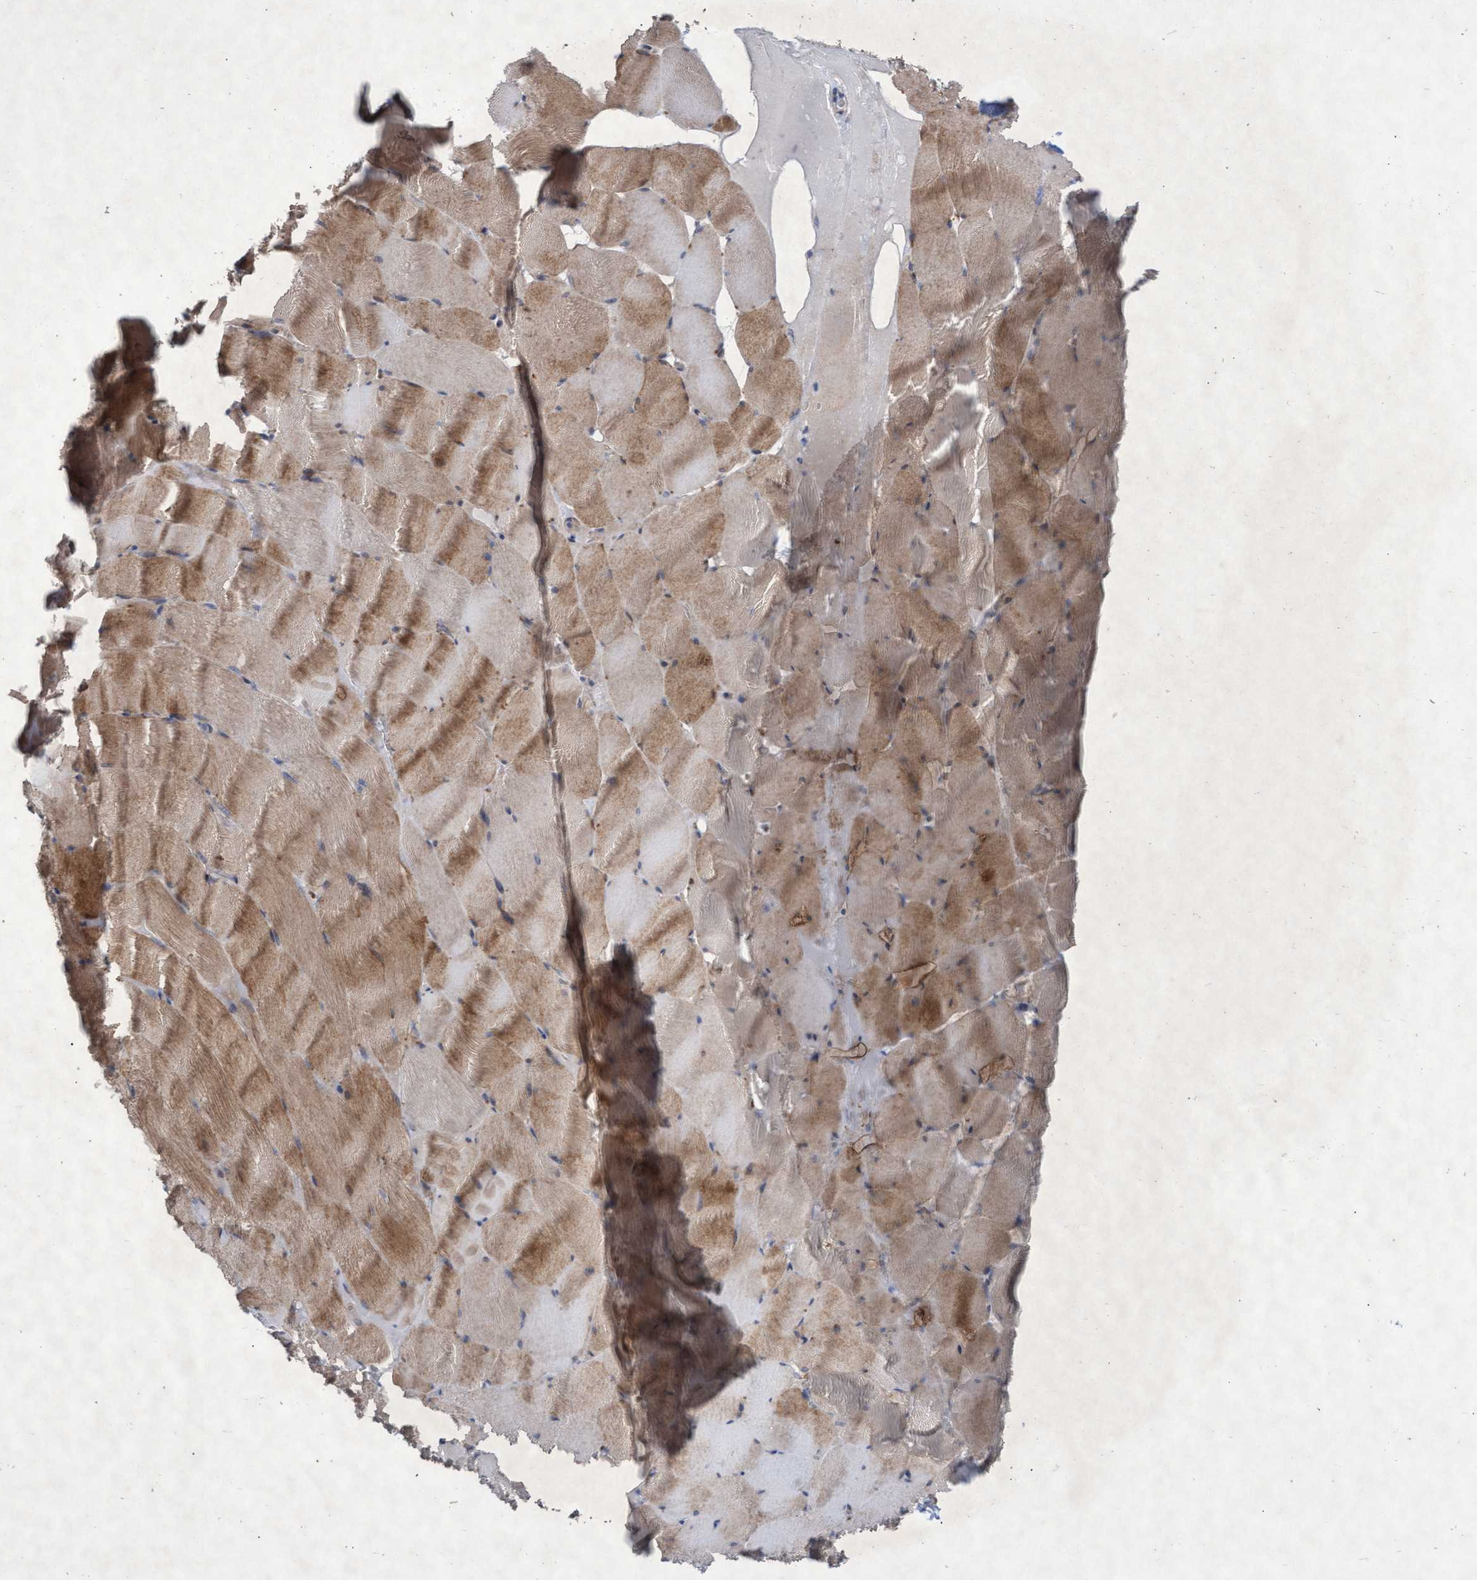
{"staining": {"intensity": "moderate", "quantity": ">75%", "location": "cytoplasmic/membranous"}, "tissue": "skeletal muscle", "cell_type": "Myocytes", "image_type": "normal", "snomed": [{"axis": "morphology", "description": "Normal tissue, NOS"}, {"axis": "topography", "description": "Skeletal muscle"}], "caption": "Immunohistochemistry photomicrograph of benign skeletal muscle: human skeletal muscle stained using immunohistochemistry demonstrates medium levels of moderate protein expression localized specifically in the cytoplasmic/membranous of myocytes, appearing as a cytoplasmic/membranous brown color.", "gene": "ABCF2", "patient": {"sex": "male", "age": 62}}